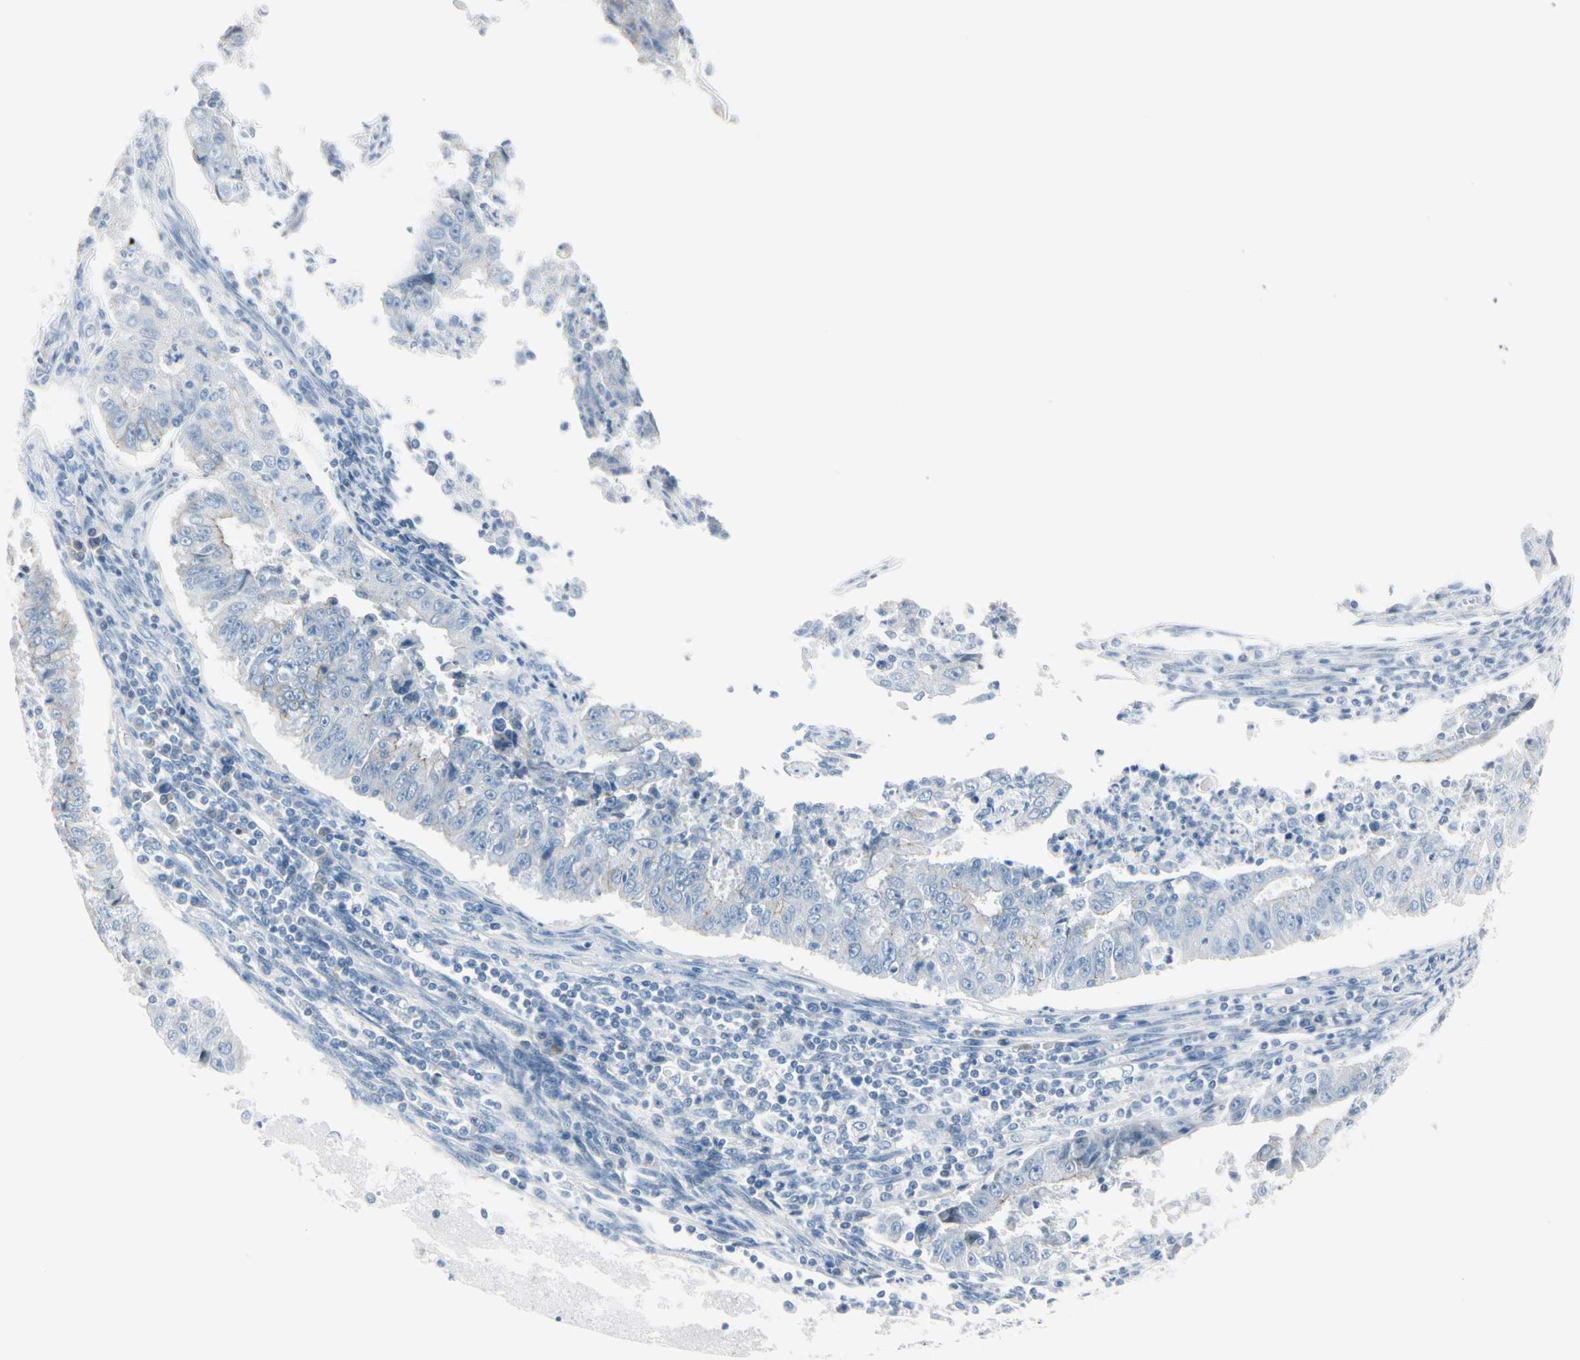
{"staining": {"intensity": "weak", "quantity": "<25%", "location": "cytoplasmic/membranous"}, "tissue": "endometrial cancer", "cell_type": "Tumor cells", "image_type": "cancer", "snomed": [{"axis": "morphology", "description": "Adenocarcinoma, NOS"}, {"axis": "topography", "description": "Endometrium"}], "caption": "Tumor cells are negative for protein expression in human adenocarcinoma (endometrial).", "gene": "CDHR5", "patient": {"sex": "female", "age": 42}}